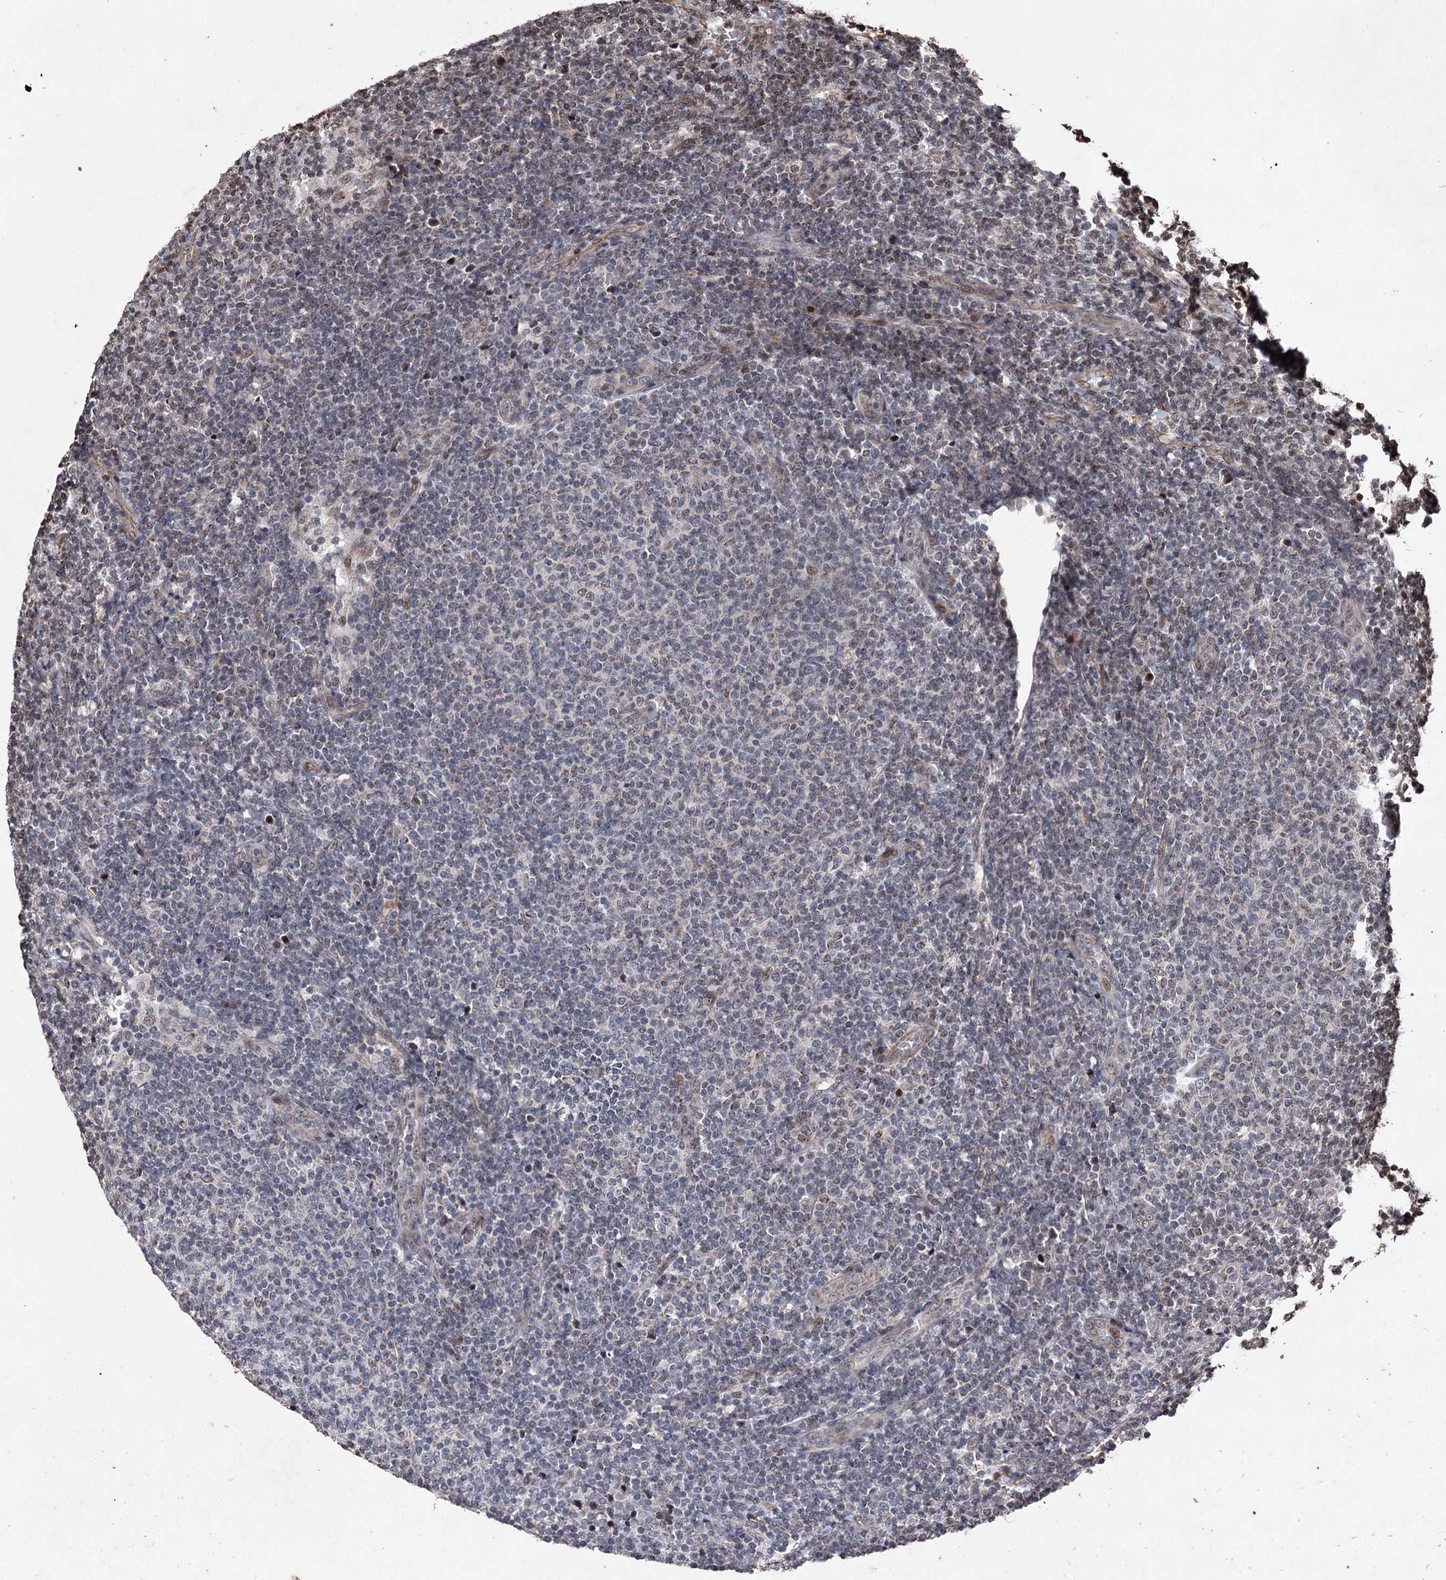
{"staining": {"intensity": "weak", "quantity": "<25%", "location": "nuclear"}, "tissue": "lymphoma", "cell_type": "Tumor cells", "image_type": "cancer", "snomed": [{"axis": "morphology", "description": "Malignant lymphoma, non-Hodgkin's type, Low grade"}, {"axis": "topography", "description": "Lymph node"}], "caption": "A high-resolution histopathology image shows immunohistochemistry (IHC) staining of lymphoma, which shows no significant positivity in tumor cells.", "gene": "EYA4", "patient": {"sex": "male", "age": 66}}